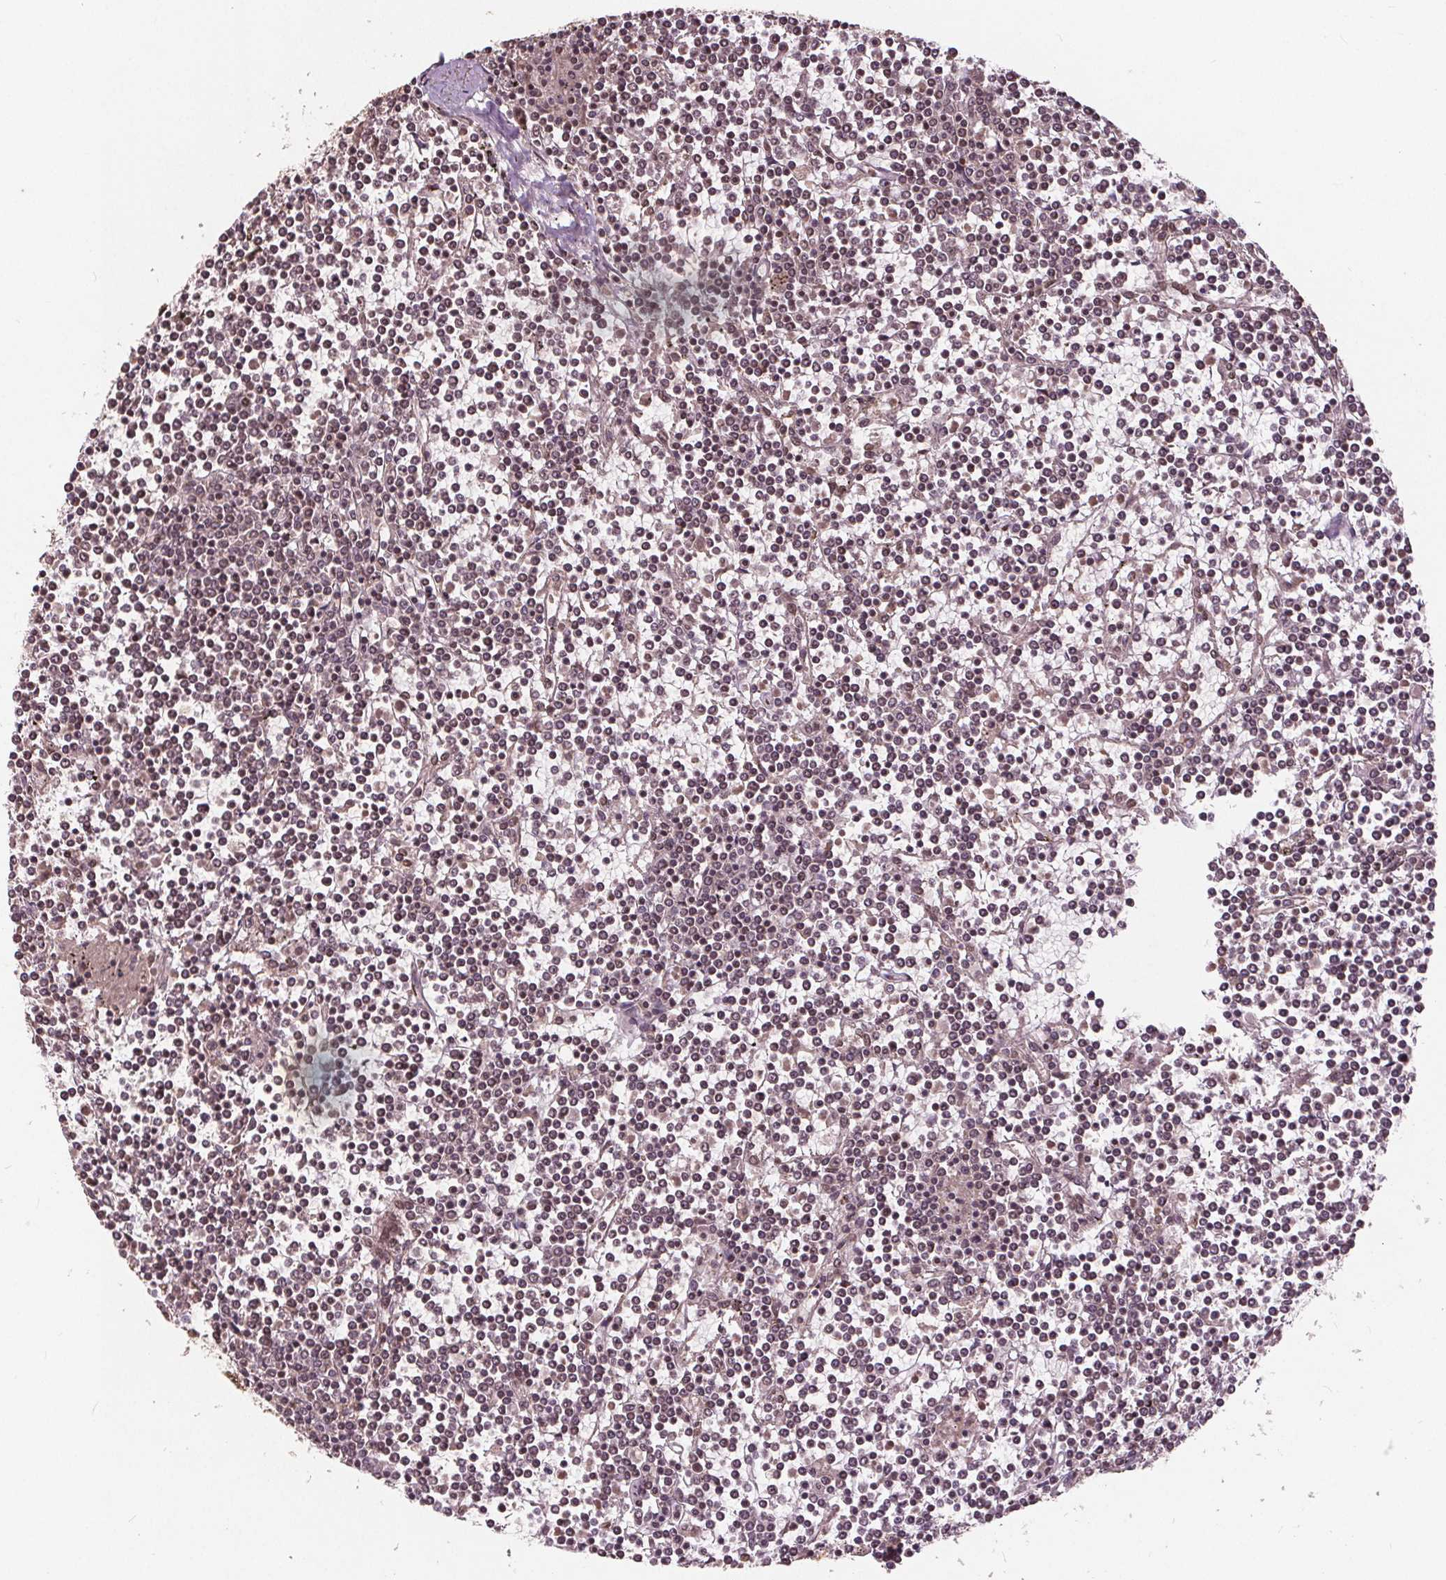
{"staining": {"intensity": "weak", "quantity": "<25%", "location": "nuclear"}, "tissue": "lymphoma", "cell_type": "Tumor cells", "image_type": "cancer", "snomed": [{"axis": "morphology", "description": "Malignant lymphoma, non-Hodgkin's type, Low grade"}, {"axis": "topography", "description": "Spleen"}], "caption": "Immunohistochemistry (IHC) micrograph of lymphoma stained for a protein (brown), which displays no positivity in tumor cells.", "gene": "HIF1AN", "patient": {"sex": "female", "age": 19}}